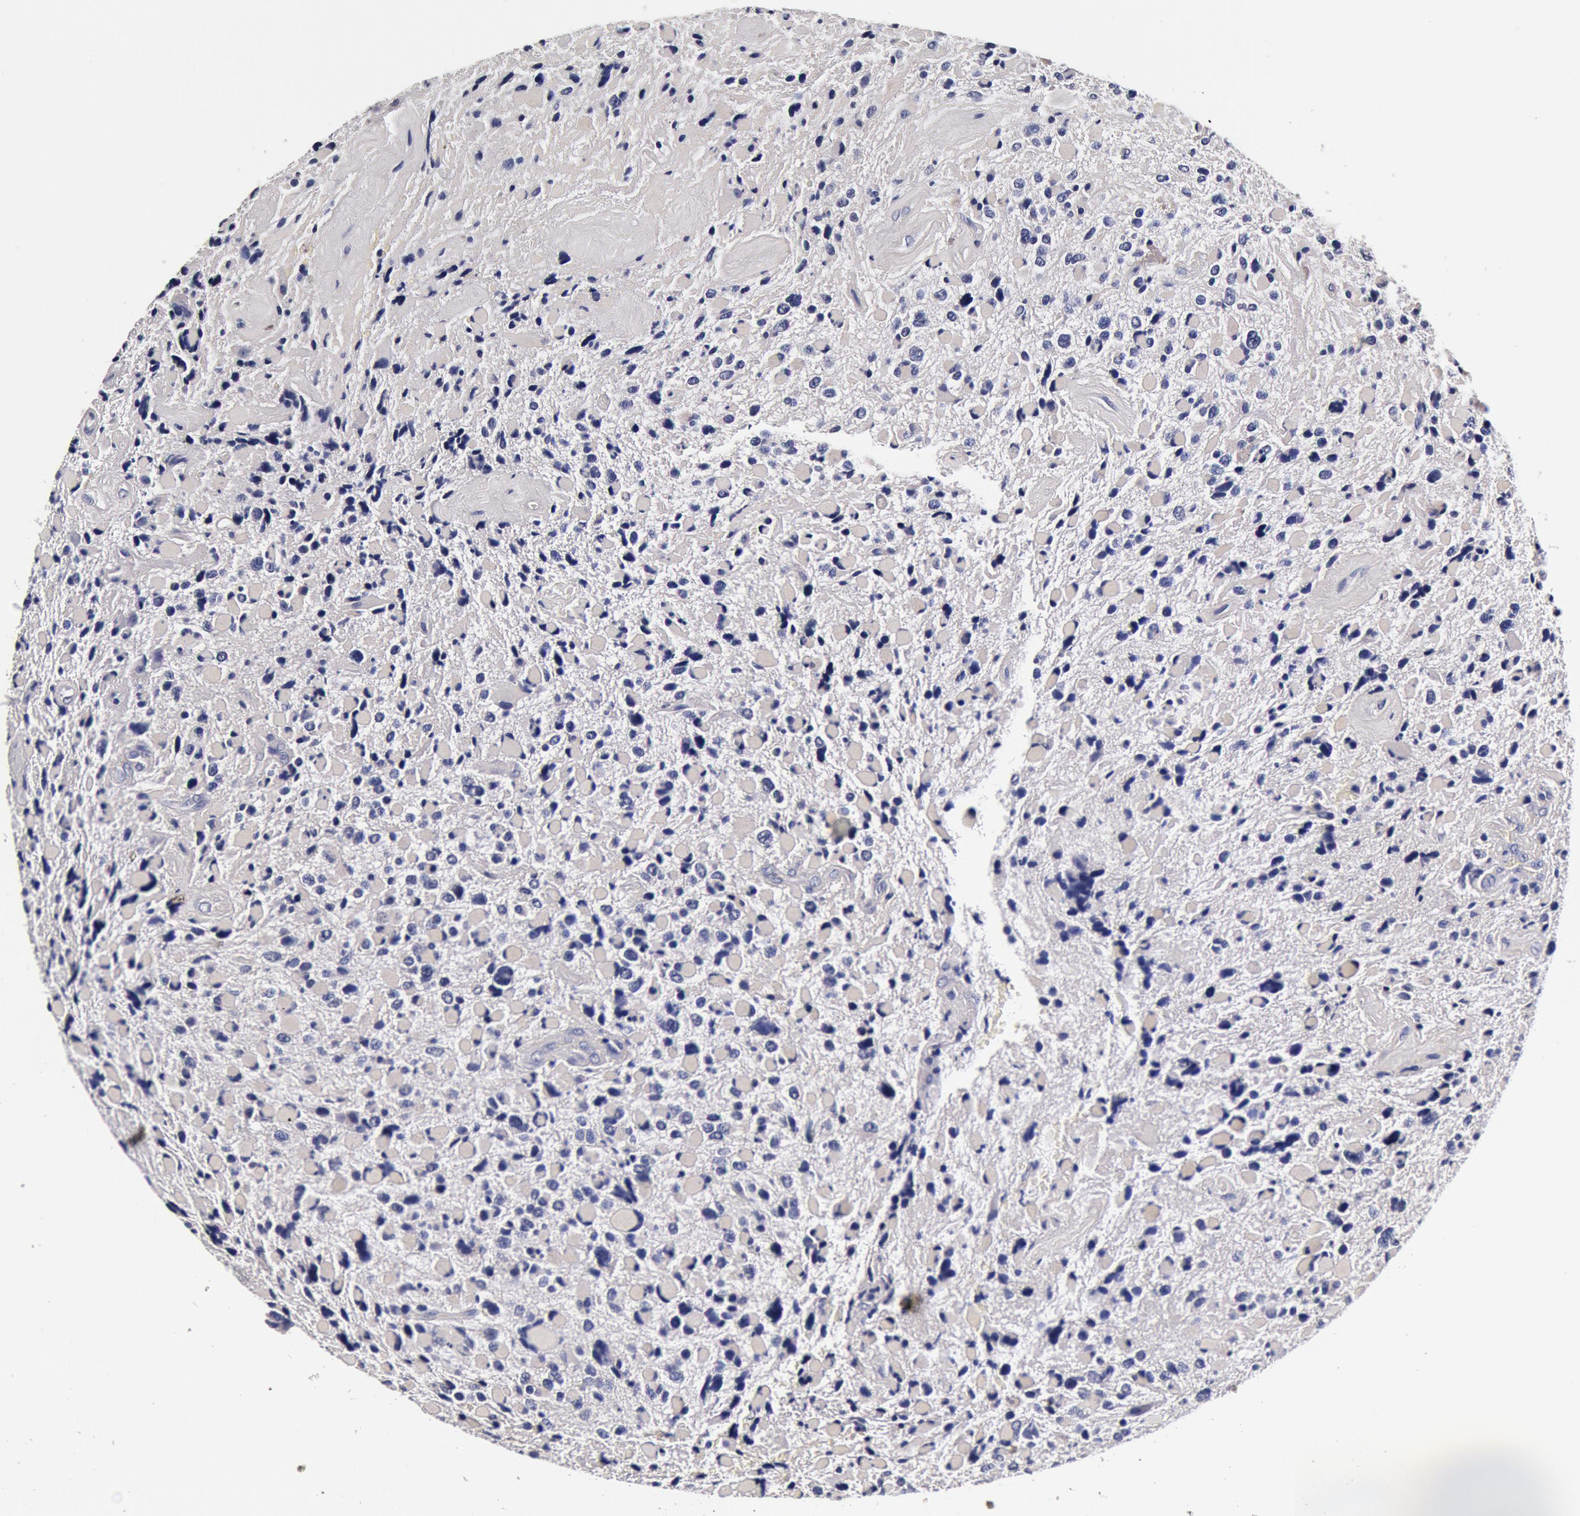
{"staining": {"intensity": "negative", "quantity": "none", "location": "none"}, "tissue": "glioma", "cell_type": "Tumor cells", "image_type": "cancer", "snomed": [{"axis": "morphology", "description": "Glioma, malignant, High grade"}, {"axis": "topography", "description": "Brain"}], "caption": "High magnification brightfield microscopy of glioma stained with DAB (brown) and counterstained with hematoxylin (blue): tumor cells show no significant expression.", "gene": "CCDC22", "patient": {"sex": "female", "age": 37}}